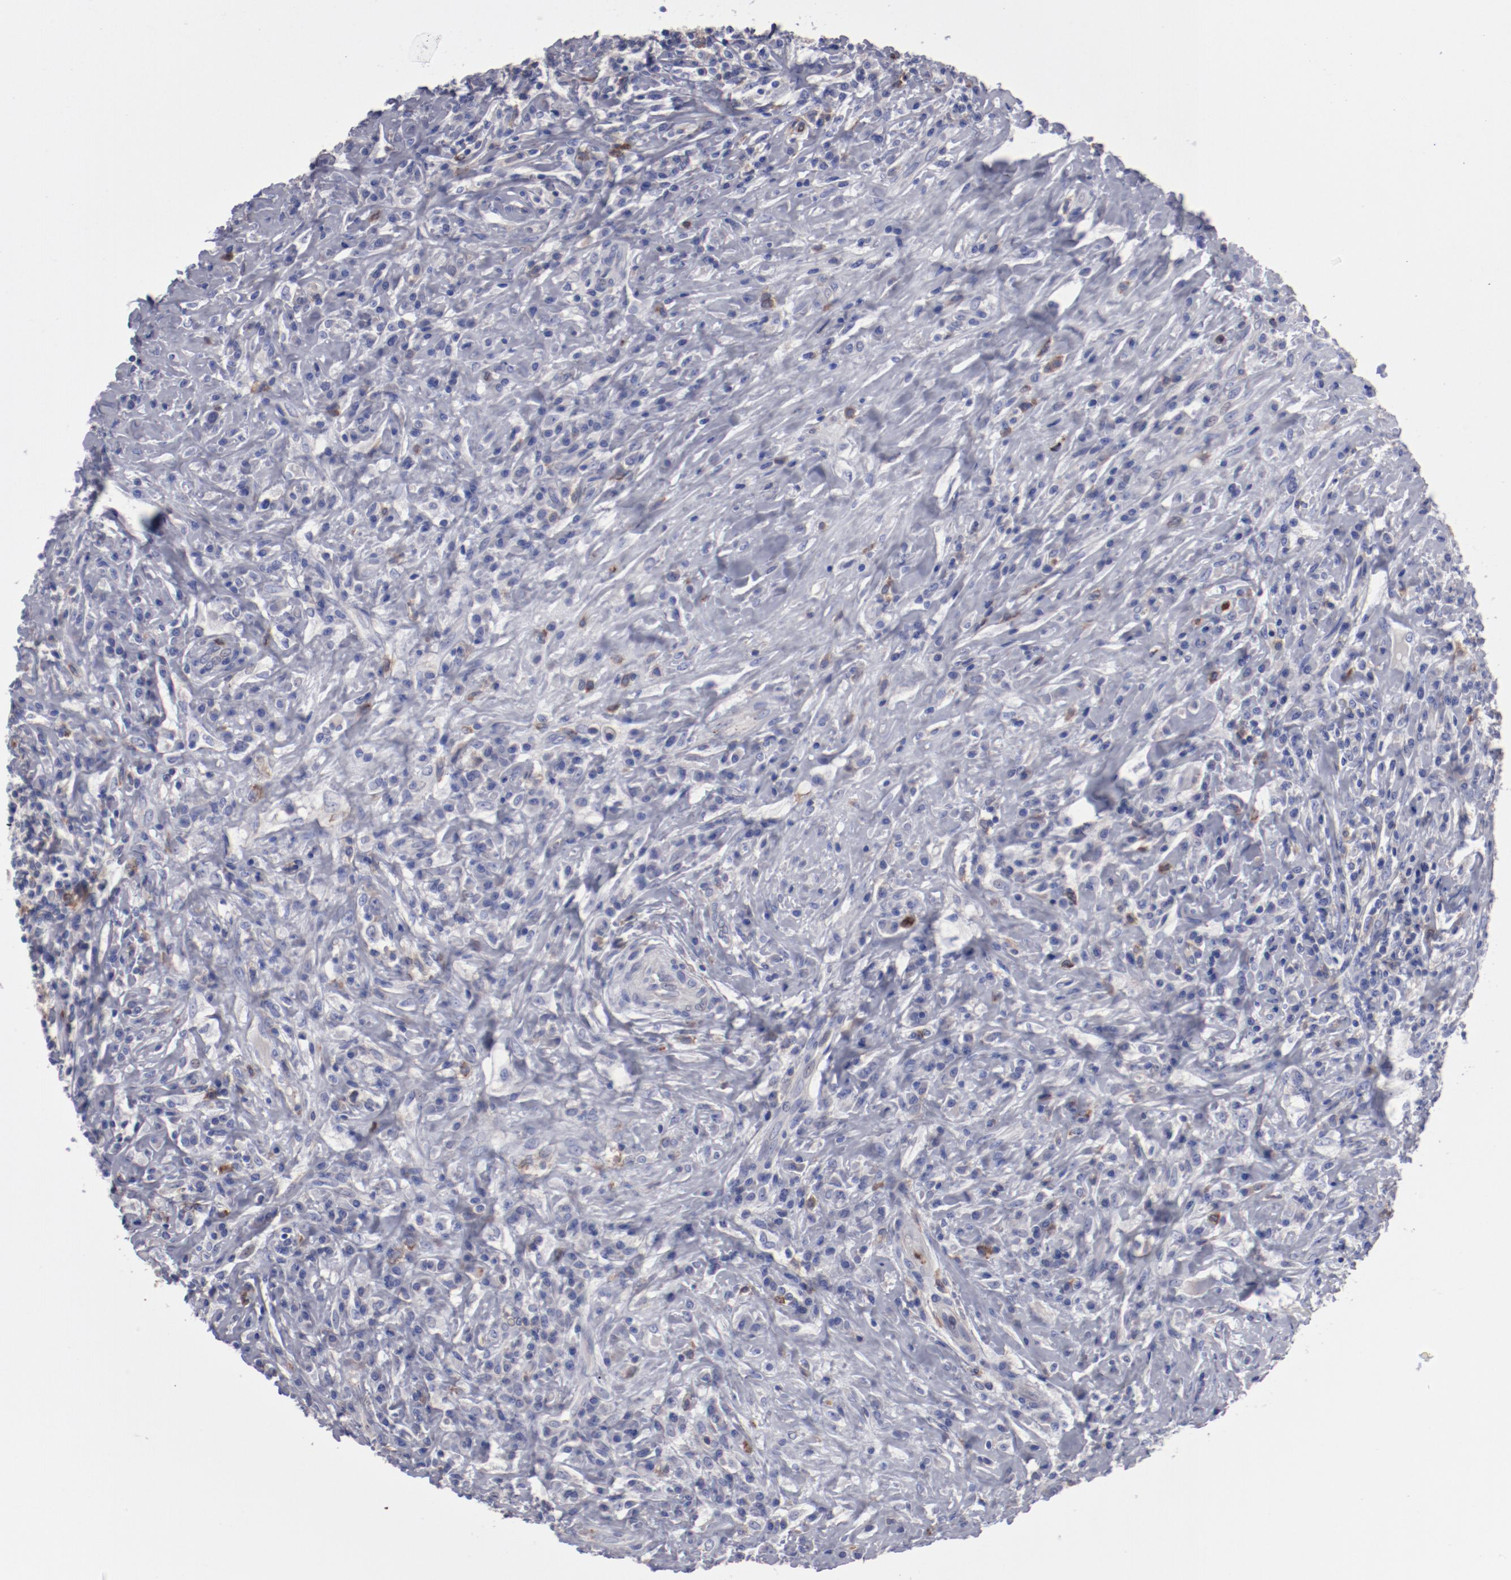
{"staining": {"intensity": "moderate", "quantity": "<25%", "location": "cytoplasmic/membranous"}, "tissue": "lymphoma", "cell_type": "Tumor cells", "image_type": "cancer", "snomed": [{"axis": "morphology", "description": "Hodgkin's disease, NOS"}, {"axis": "topography", "description": "Lymph node"}], "caption": "Protein staining displays moderate cytoplasmic/membranous positivity in about <25% of tumor cells in Hodgkin's disease.", "gene": "FGR", "patient": {"sex": "female", "age": 25}}